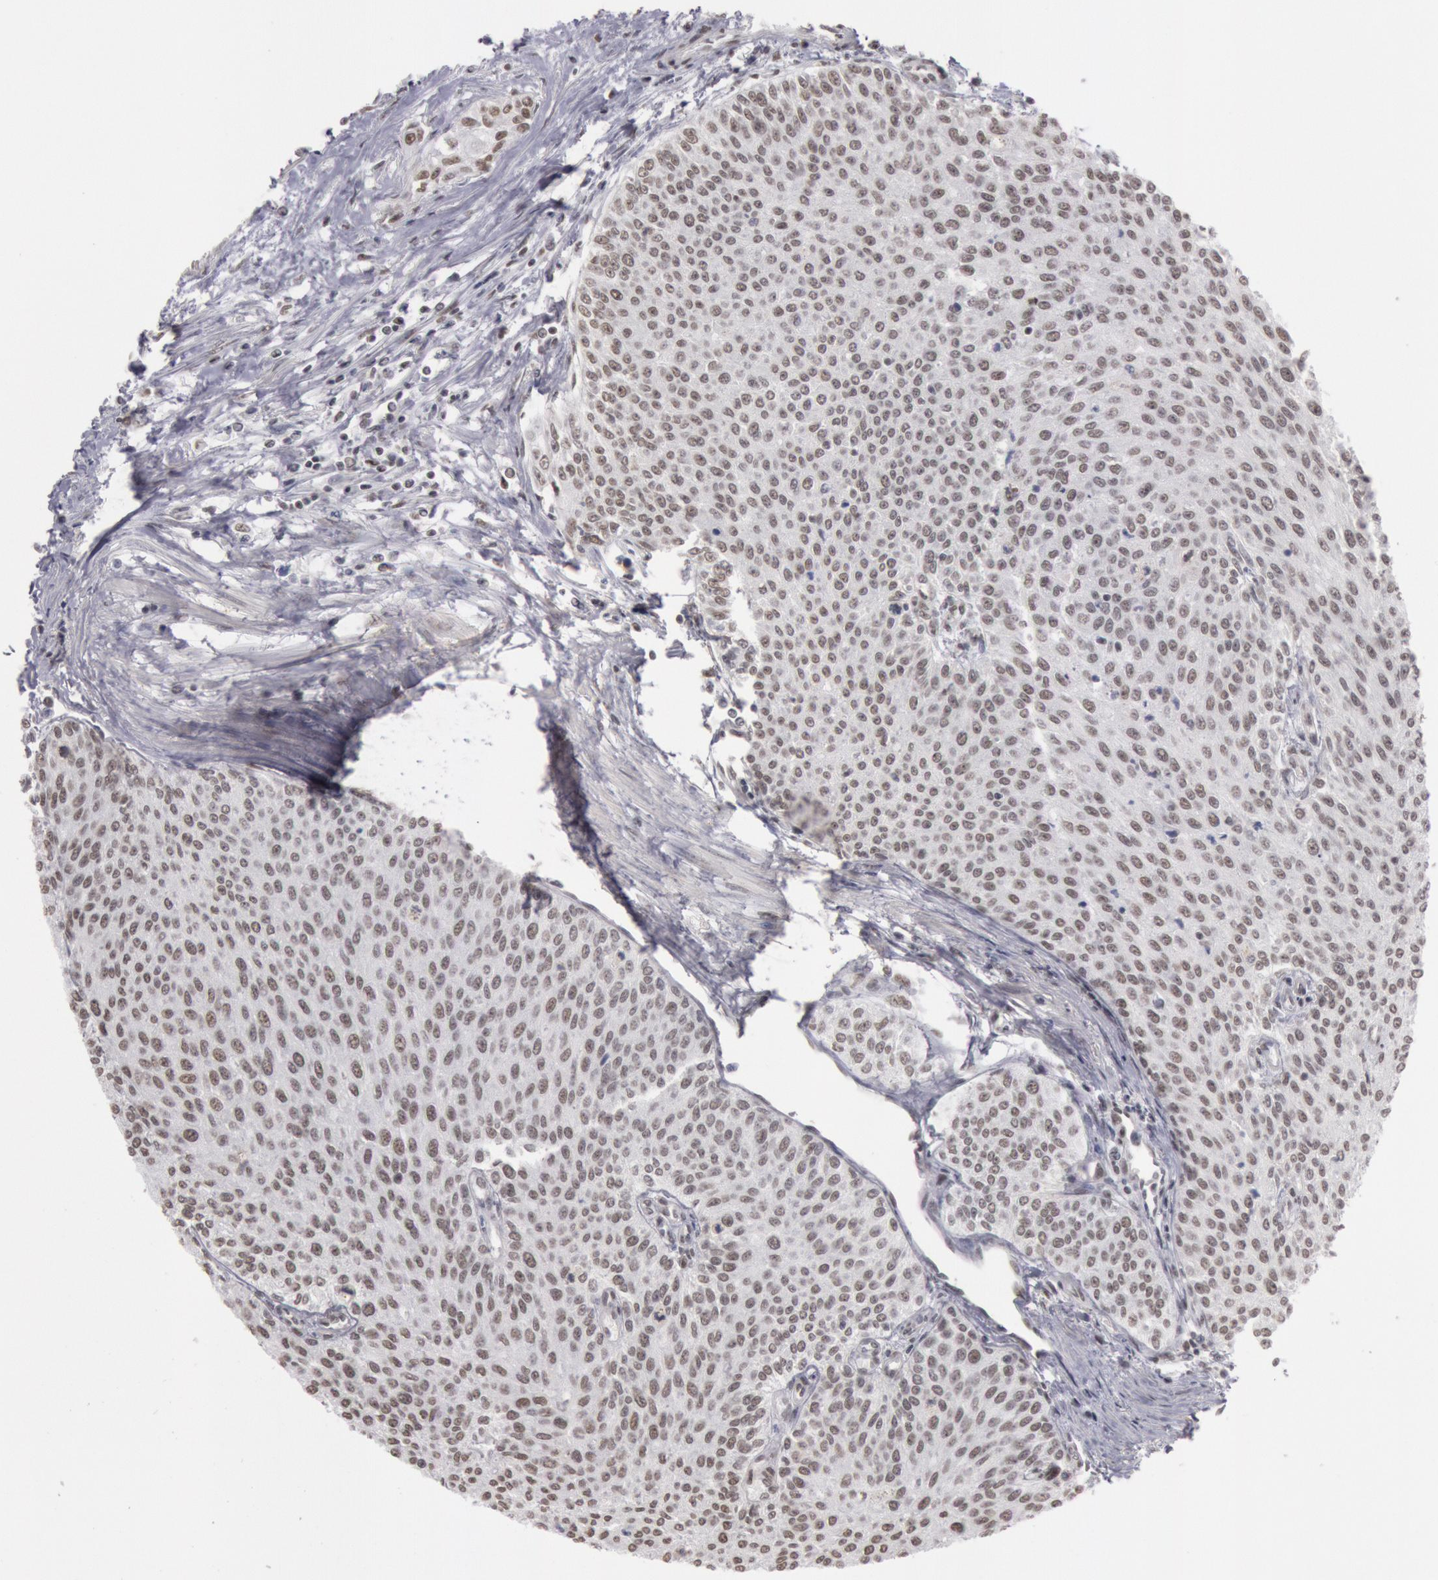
{"staining": {"intensity": "weak", "quantity": "25%-75%", "location": "nuclear"}, "tissue": "urothelial cancer", "cell_type": "Tumor cells", "image_type": "cancer", "snomed": [{"axis": "morphology", "description": "Urothelial carcinoma, Low grade"}, {"axis": "topography", "description": "Urinary bladder"}], "caption": "Tumor cells exhibit weak nuclear staining in approximately 25%-75% of cells in urothelial cancer.", "gene": "ESS2", "patient": {"sex": "female", "age": 73}}